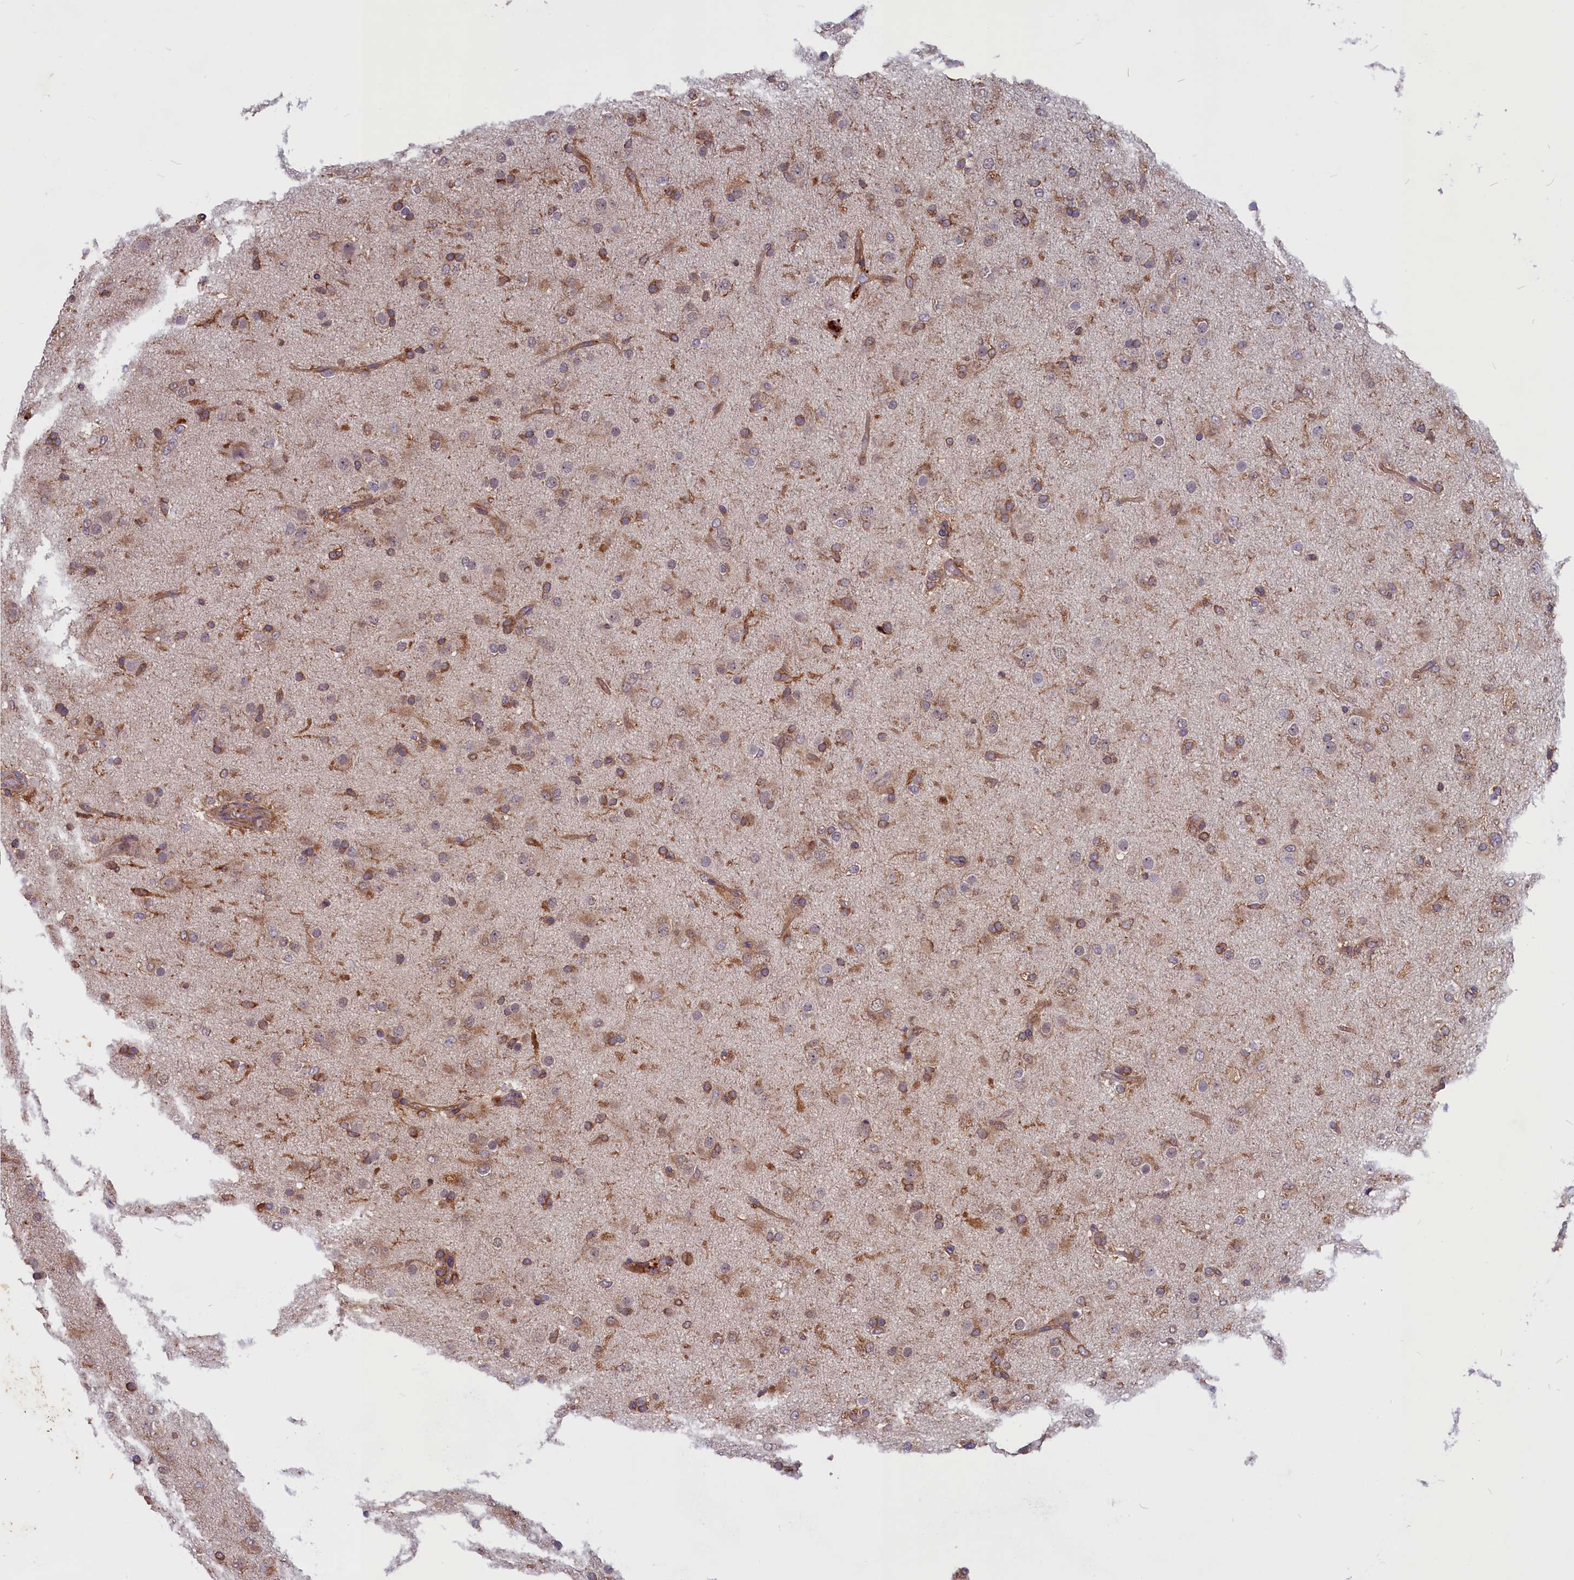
{"staining": {"intensity": "moderate", "quantity": "25%-75%", "location": "cytoplasmic/membranous"}, "tissue": "glioma", "cell_type": "Tumor cells", "image_type": "cancer", "snomed": [{"axis": "morphology", "description": "Glioma, malignant, Low grade"}, {"axis": "topography", "description": "Brain"}], "caption": "Immunohistochemistry (DAB (3,3'-diaminobenzidine)) staining of malignant glioma (low-grade) exhibits moderate cytoplasmic/membranous protein positivity in about 25%-75% of tumor cells.", "gene": "MYO9B", "patient": {"sex": "male", "age": 65}}